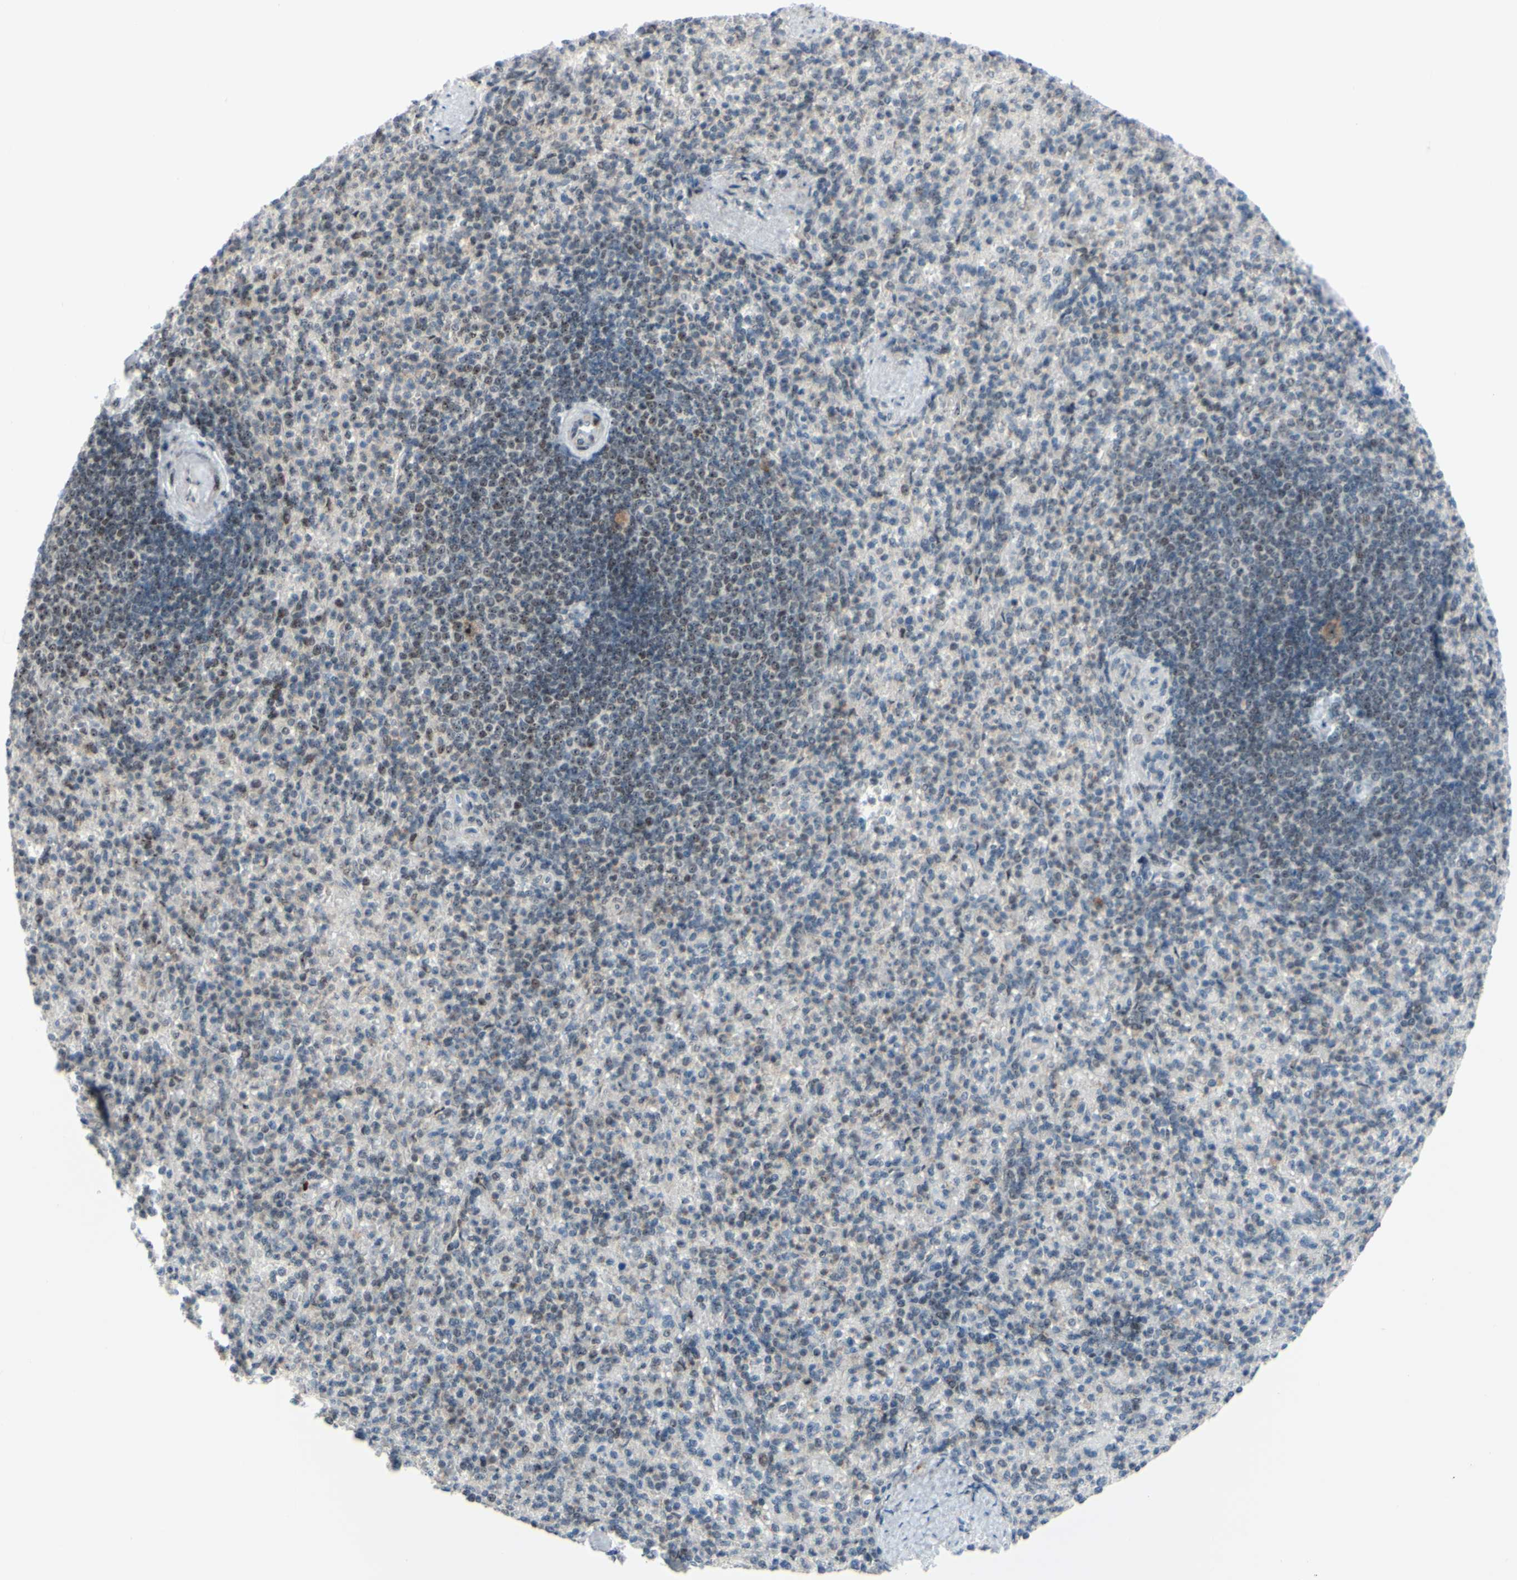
{"staining": {"intensity": "weak", "quantity": "25%-75%", "location": "nuclear"}, "tissue": "spleen", "cell_type": "Cells in red pulp", "image_type": "normal", "snomed": [{"axis": "morphology", "description": "Normal tissue, NOS"}, {"axis": "topography", "description": "Spleen"}], "caption": "Weak nuclear staining is seen in about 25%-75% of cells in red pulp in benign spleen. Immunohistochemistry stains the protein in brown and the nuclei are stained blue.", "gene": "POLR1A", "patient": {"sex": "female", "age": 74}}